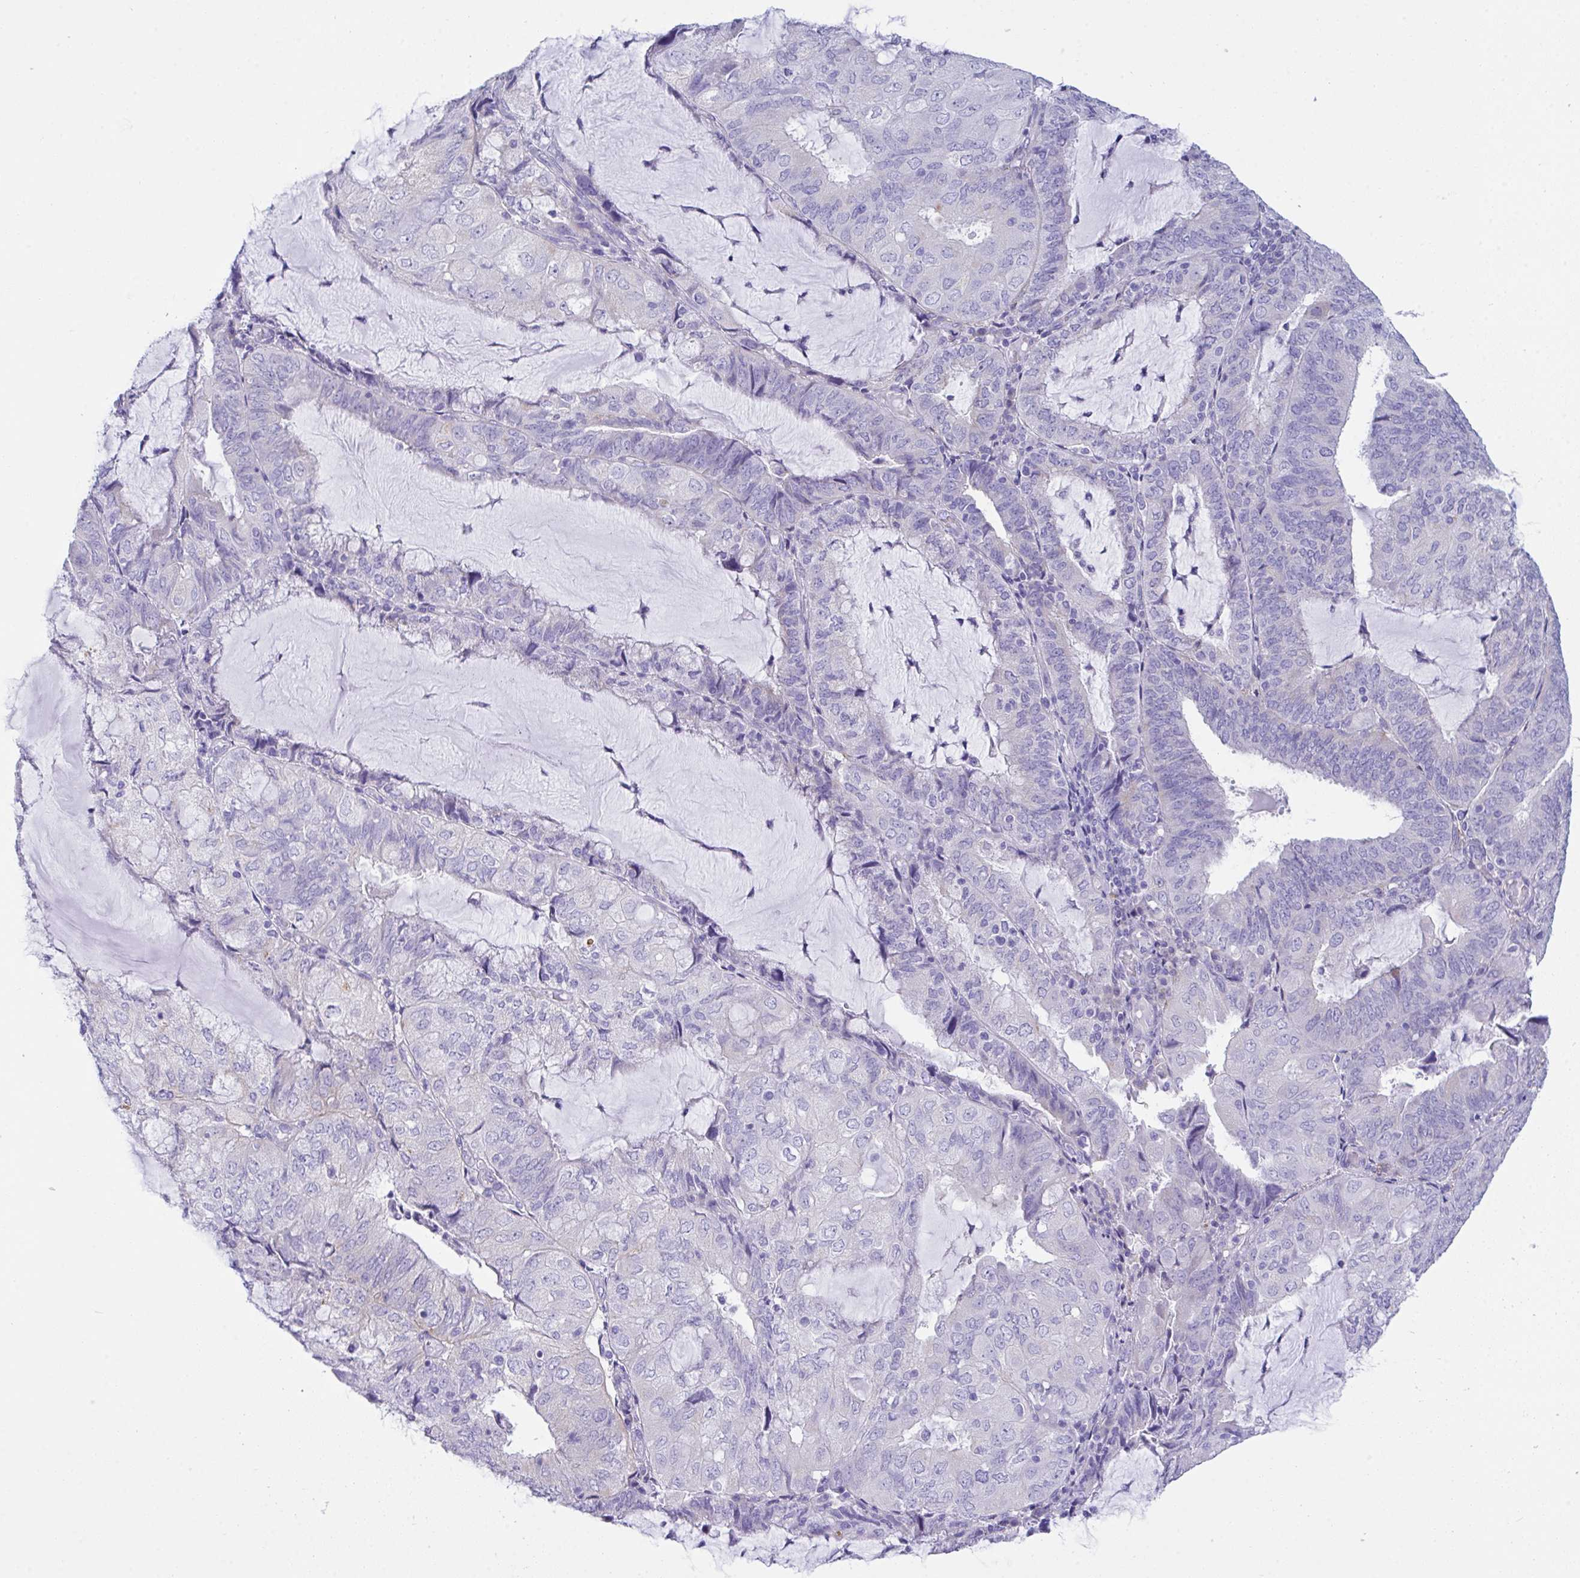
{"staining": {"intensity": "negative", "quantity": "none", "location": "none"}, "tissue": "endometrial cancer", "cell_type": "Tumor cells", "image_type": "cancer", "snomed": [{"axis": "morphology", "description": "Adenocarcinoma, NOS"}, {"axis": "topography", "description": "Endometrium"}], "caption": "A high-resolution micrograph shows immunohistochemistry staining of endometrial adenocarcinoma, which demonstrates no significant expression in tumor cells. (Brightfield microscopy of DAB immunohistochemistry (IHC) at high magnification).", "gene": "TMEM106B", "patient": {"sex": "female", "age": 81}}